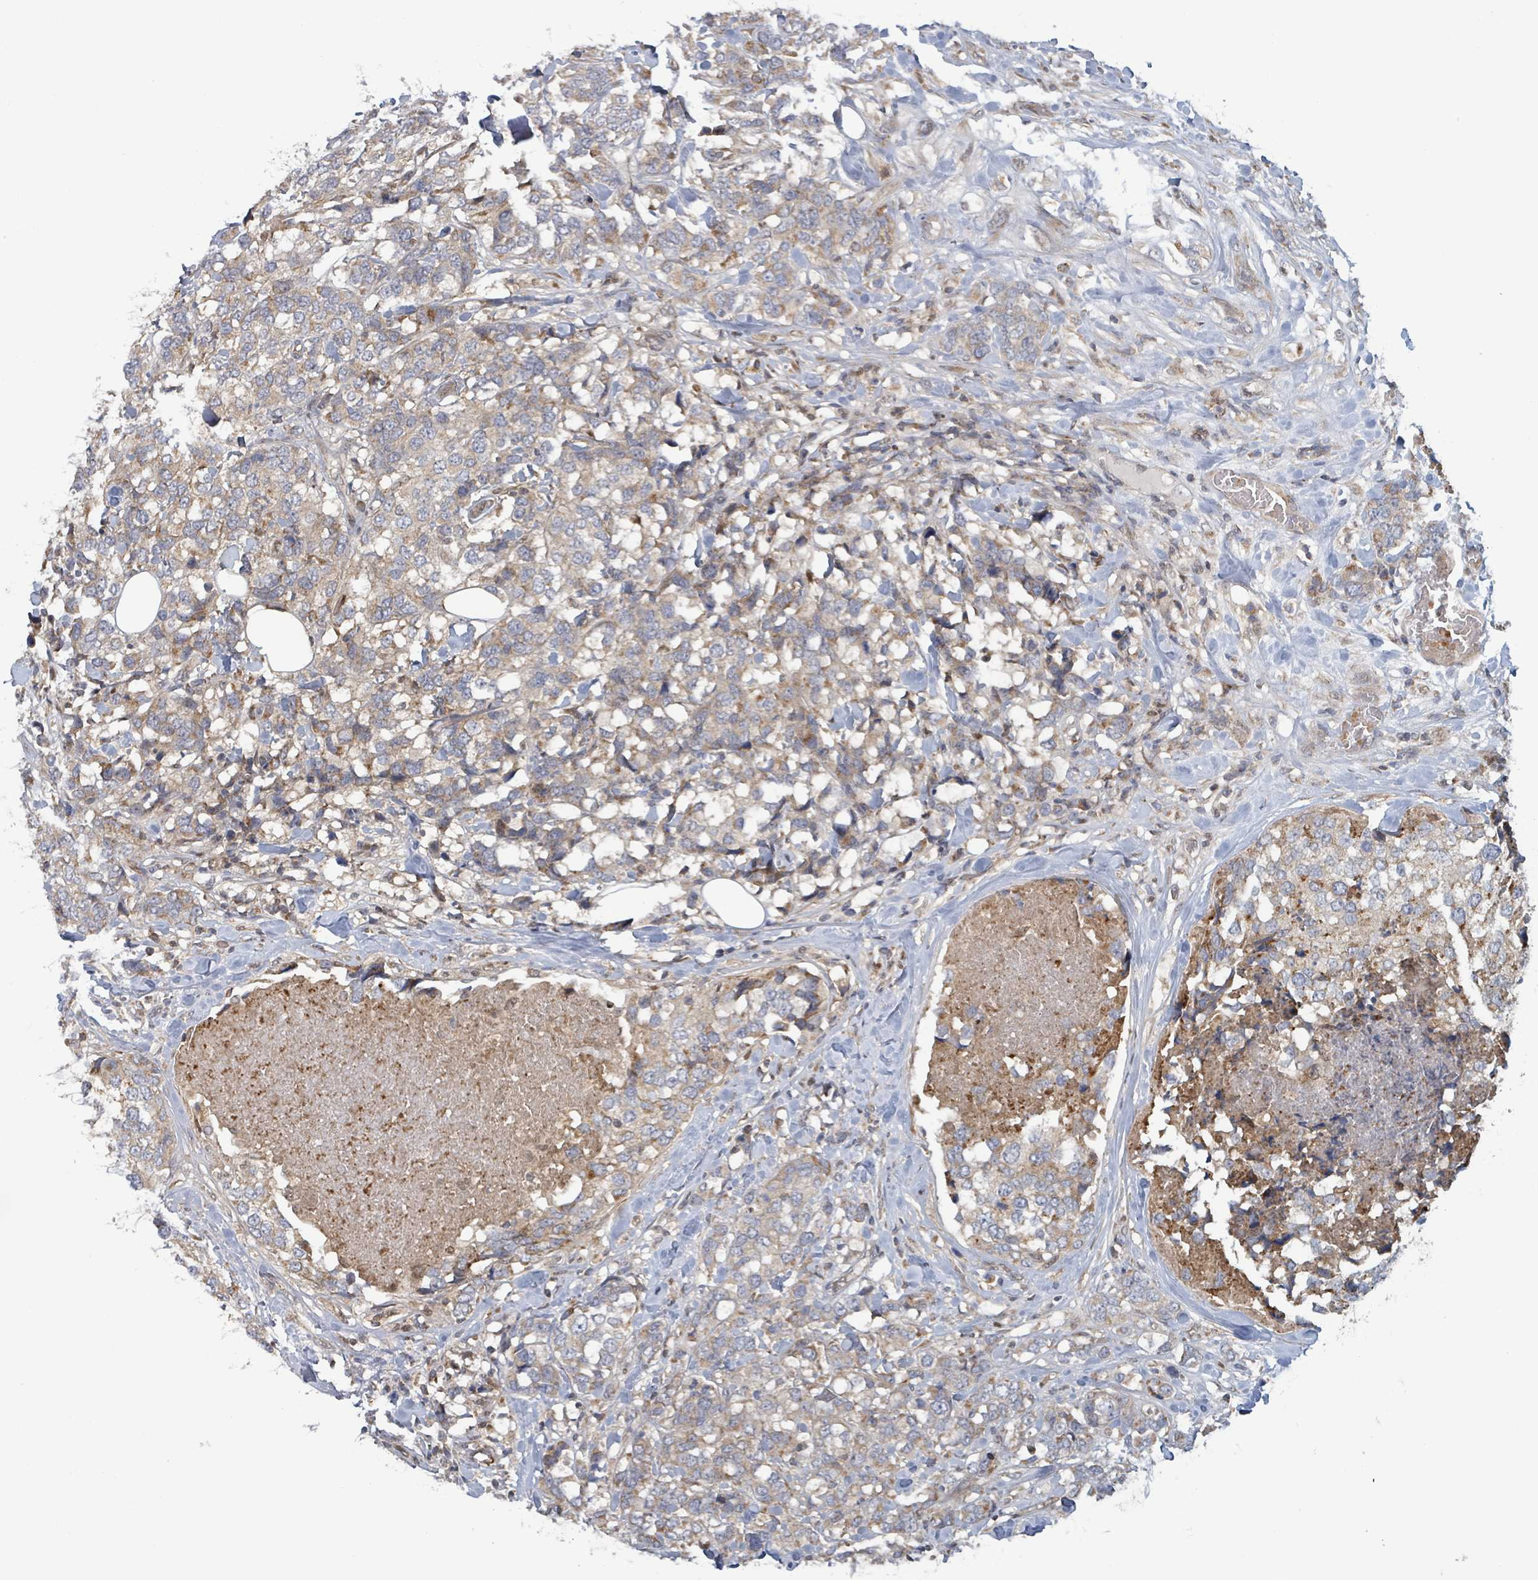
{"staining": {"intensity": "moderate", "quantity": "25%-75%", "location": "cytoplasmic/membranous"}, "tissue": "breast cancer", "cell_type": "Tumor cells", "image_type": "cancer", "snomed": [{"axis": "morphology", "description": "Lobular carcinoma"}, {"axis": "topography", "description": "Breast"}], "caption": "A micrograph of breast cancer stained for a protein demonstrates moderate cytoplasmic/membranous brown staining in tumor cells.", "gene": "HIVEP1", "patient": {"sex": "female", "age": 59}}